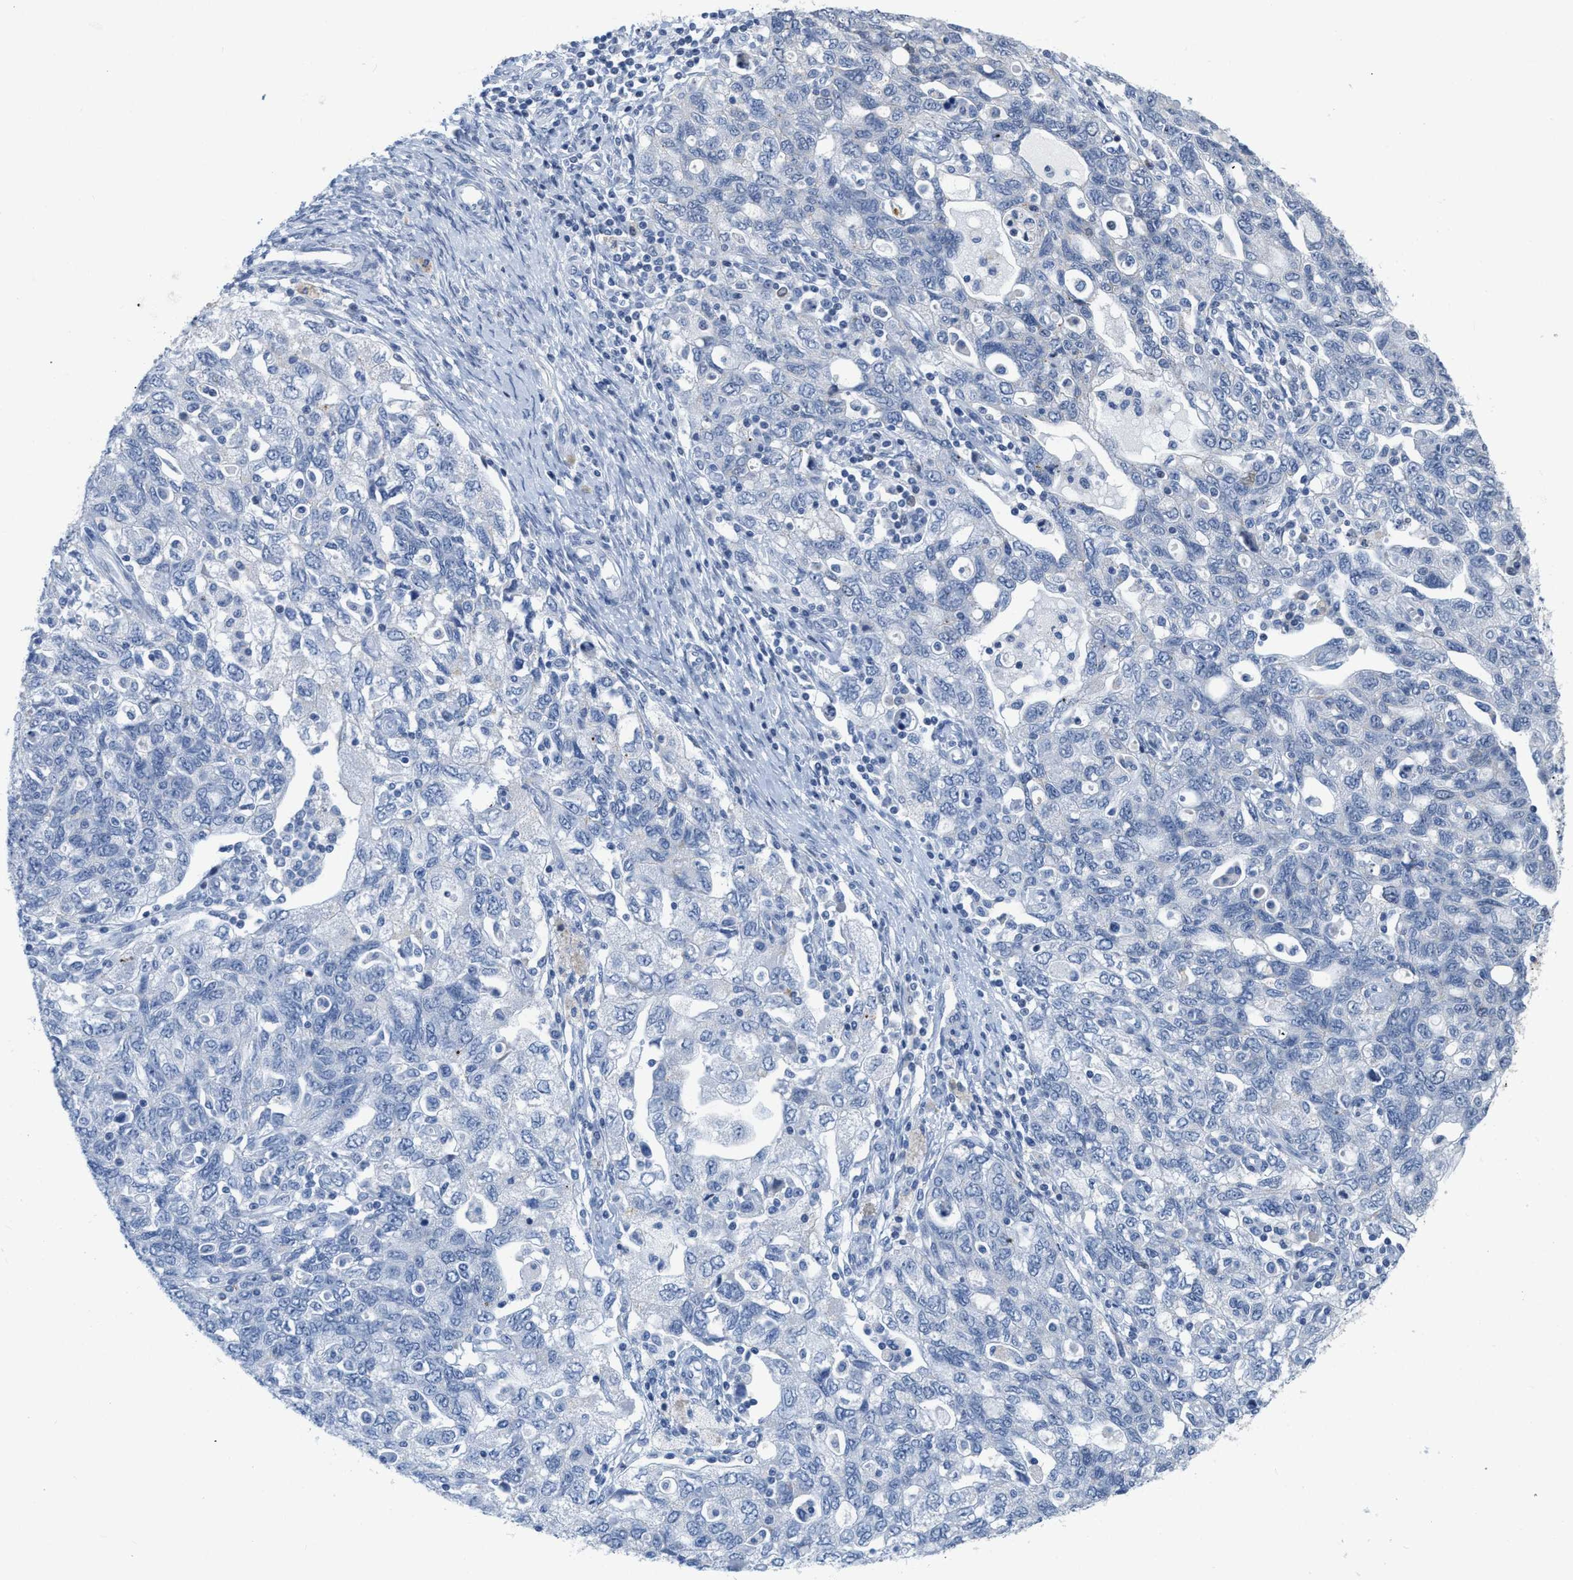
{"staining": {"intensity": "negative", "quantity": "none", "location": "none"}, "tissue": "ovarian cancer", "cell_type": "Tumor cells", "image_type": "cancer", "snomed": [{"axis": "morphology", "description": "Carcinoma, NOS"}, {"axis": "morphology", "description": "Cystadenocarcinoma, serous, NOS"}, {"axis": "topography", "description": "Ovary"}], "caption": "A photomicrograph of serous cystadenocarcinoma (ovarian) stained for a protein exhibits no brown staining in tumor cells.", "gene": "CRYM", "patient": {"sex": "female", "age": 69}}